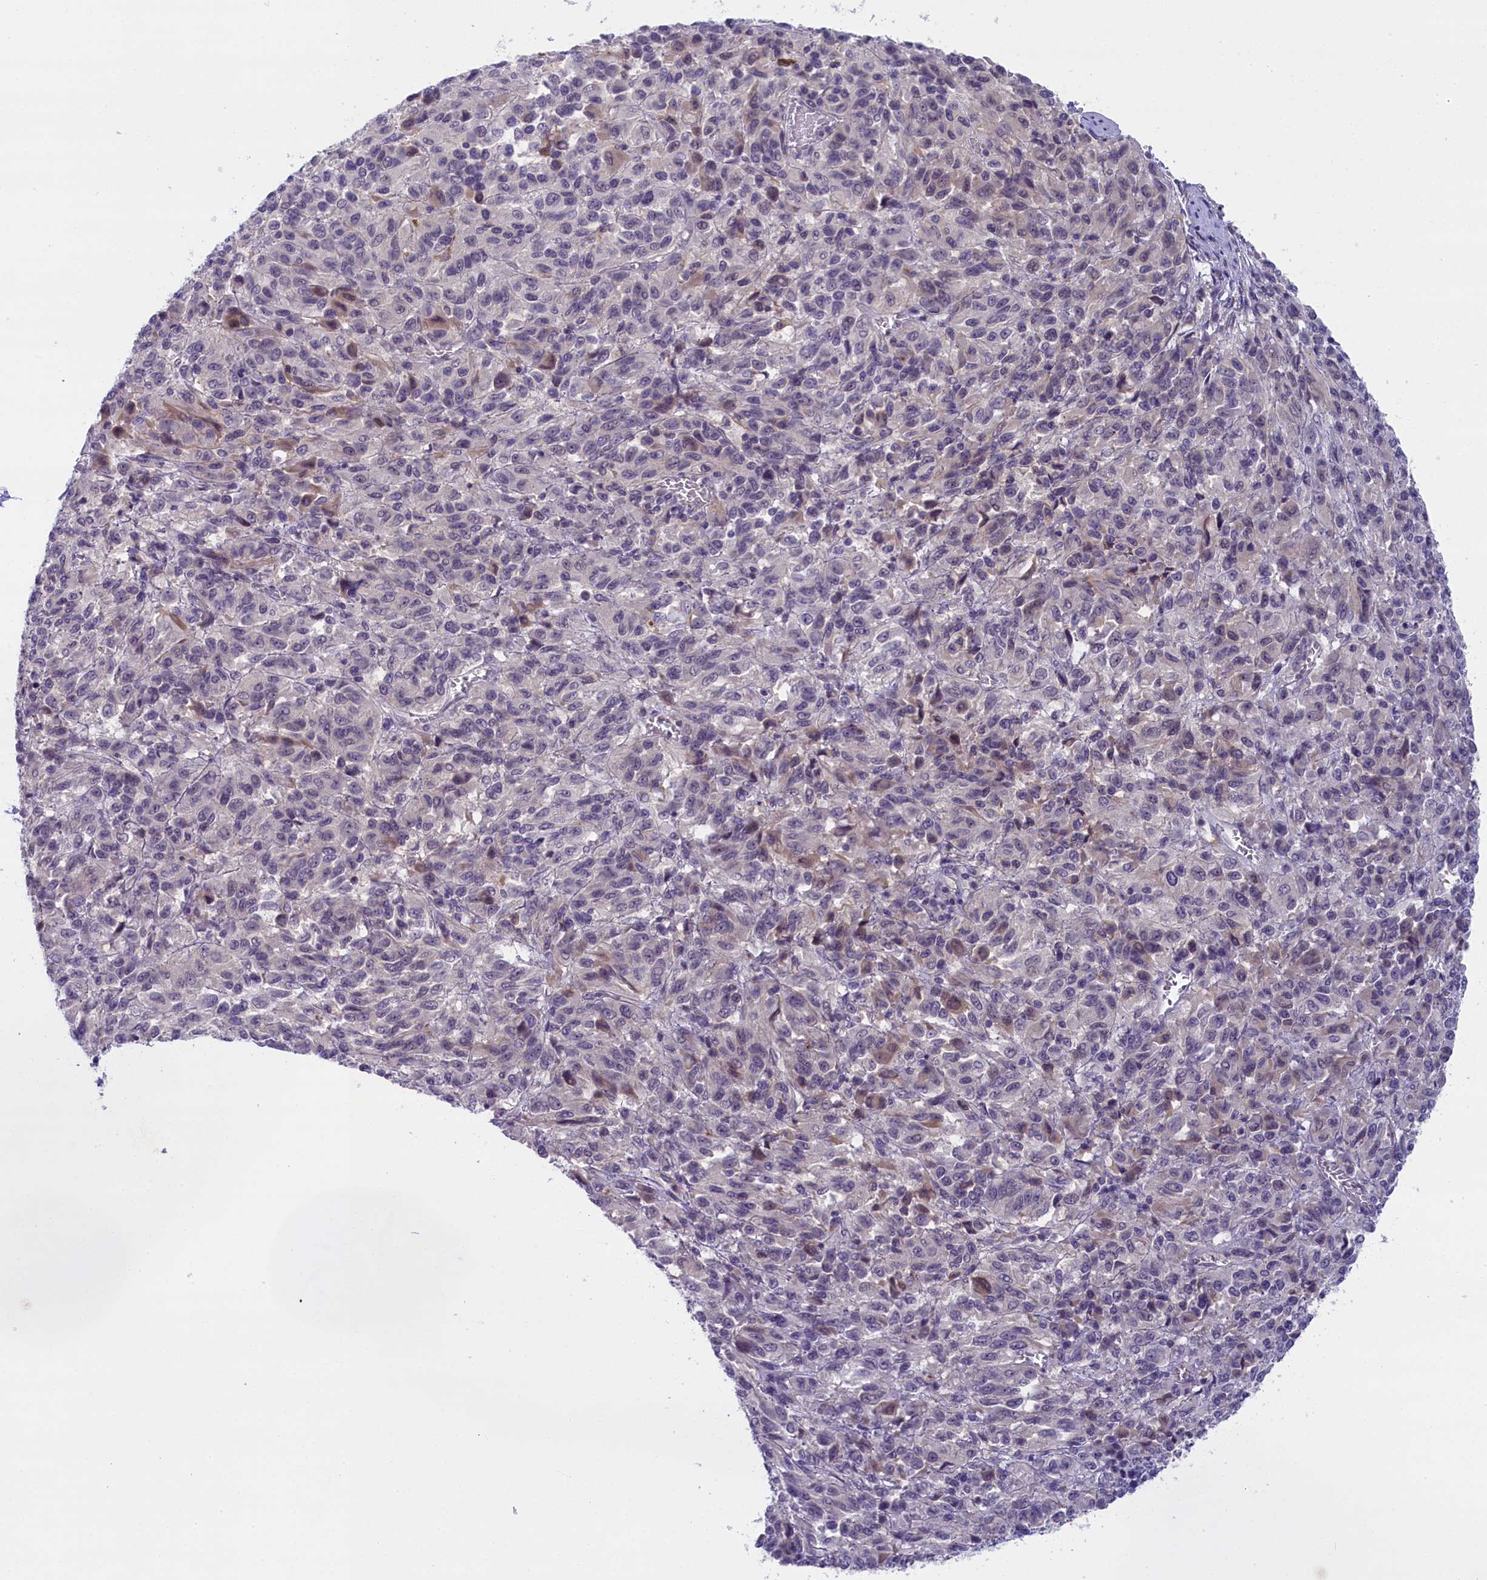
{"staining": {"intensity": "negative", "quantity": "none", "location": "none"}, "tissue": "melanoma", "cell_type": "Tumor cells", "image_type": "cancer", "snomed": [{"axis": "morphology", "description": "Malignant melanoma, Metastatic site"}, {"axis": "topography", "description": "Lung"}], "caption": "IHC photomicrograph of neoplastic tissue: human melanoma stained with DAB (3,3'-diaminobenzidine) demonstrates no significant protein positivity in tumor cells.", "gene": "CRAMP1", "patient": {"sex": "male", "age": 64}}